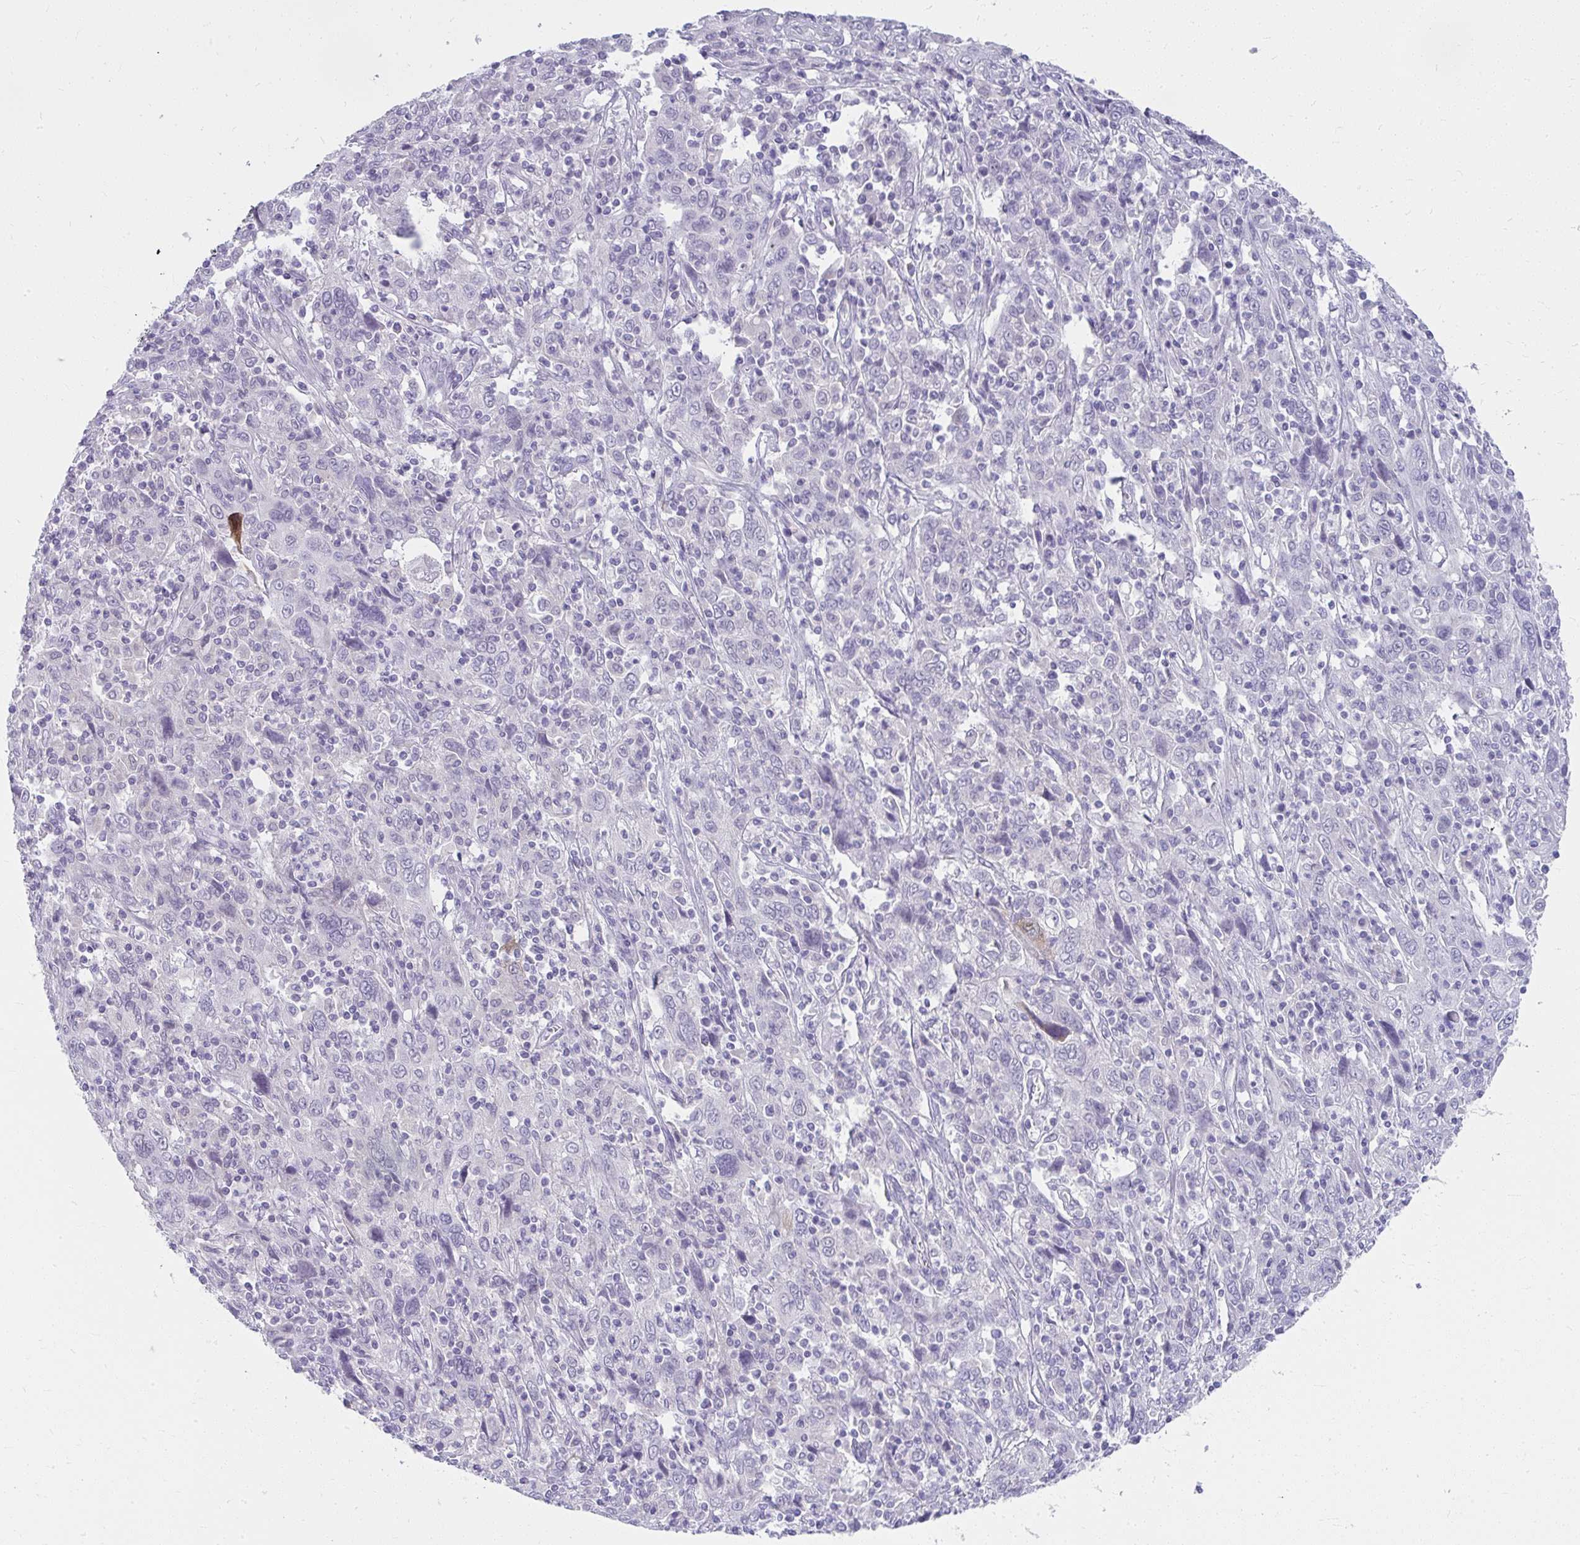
{"staining": {"intensity": "negative", "quantity": "none", "location": "none"}, "tissue": "cervical cancer", "cell_type": "Tumor cells", "image_type": "cancer", "snomed": [{"axis": "morphology", "description": "Squamous cell carcinoma, NOS"}, {"axis": "topography", "description": "Cervix"}], "caption": "Tumor cells are negative for brown protein staining in cervical cancer. (Immunohistochemistry (ihc), brightfield microscopy, high magnification).", "gene": "UGT3A2", "patient": {"sex": "female", "age": 46}}